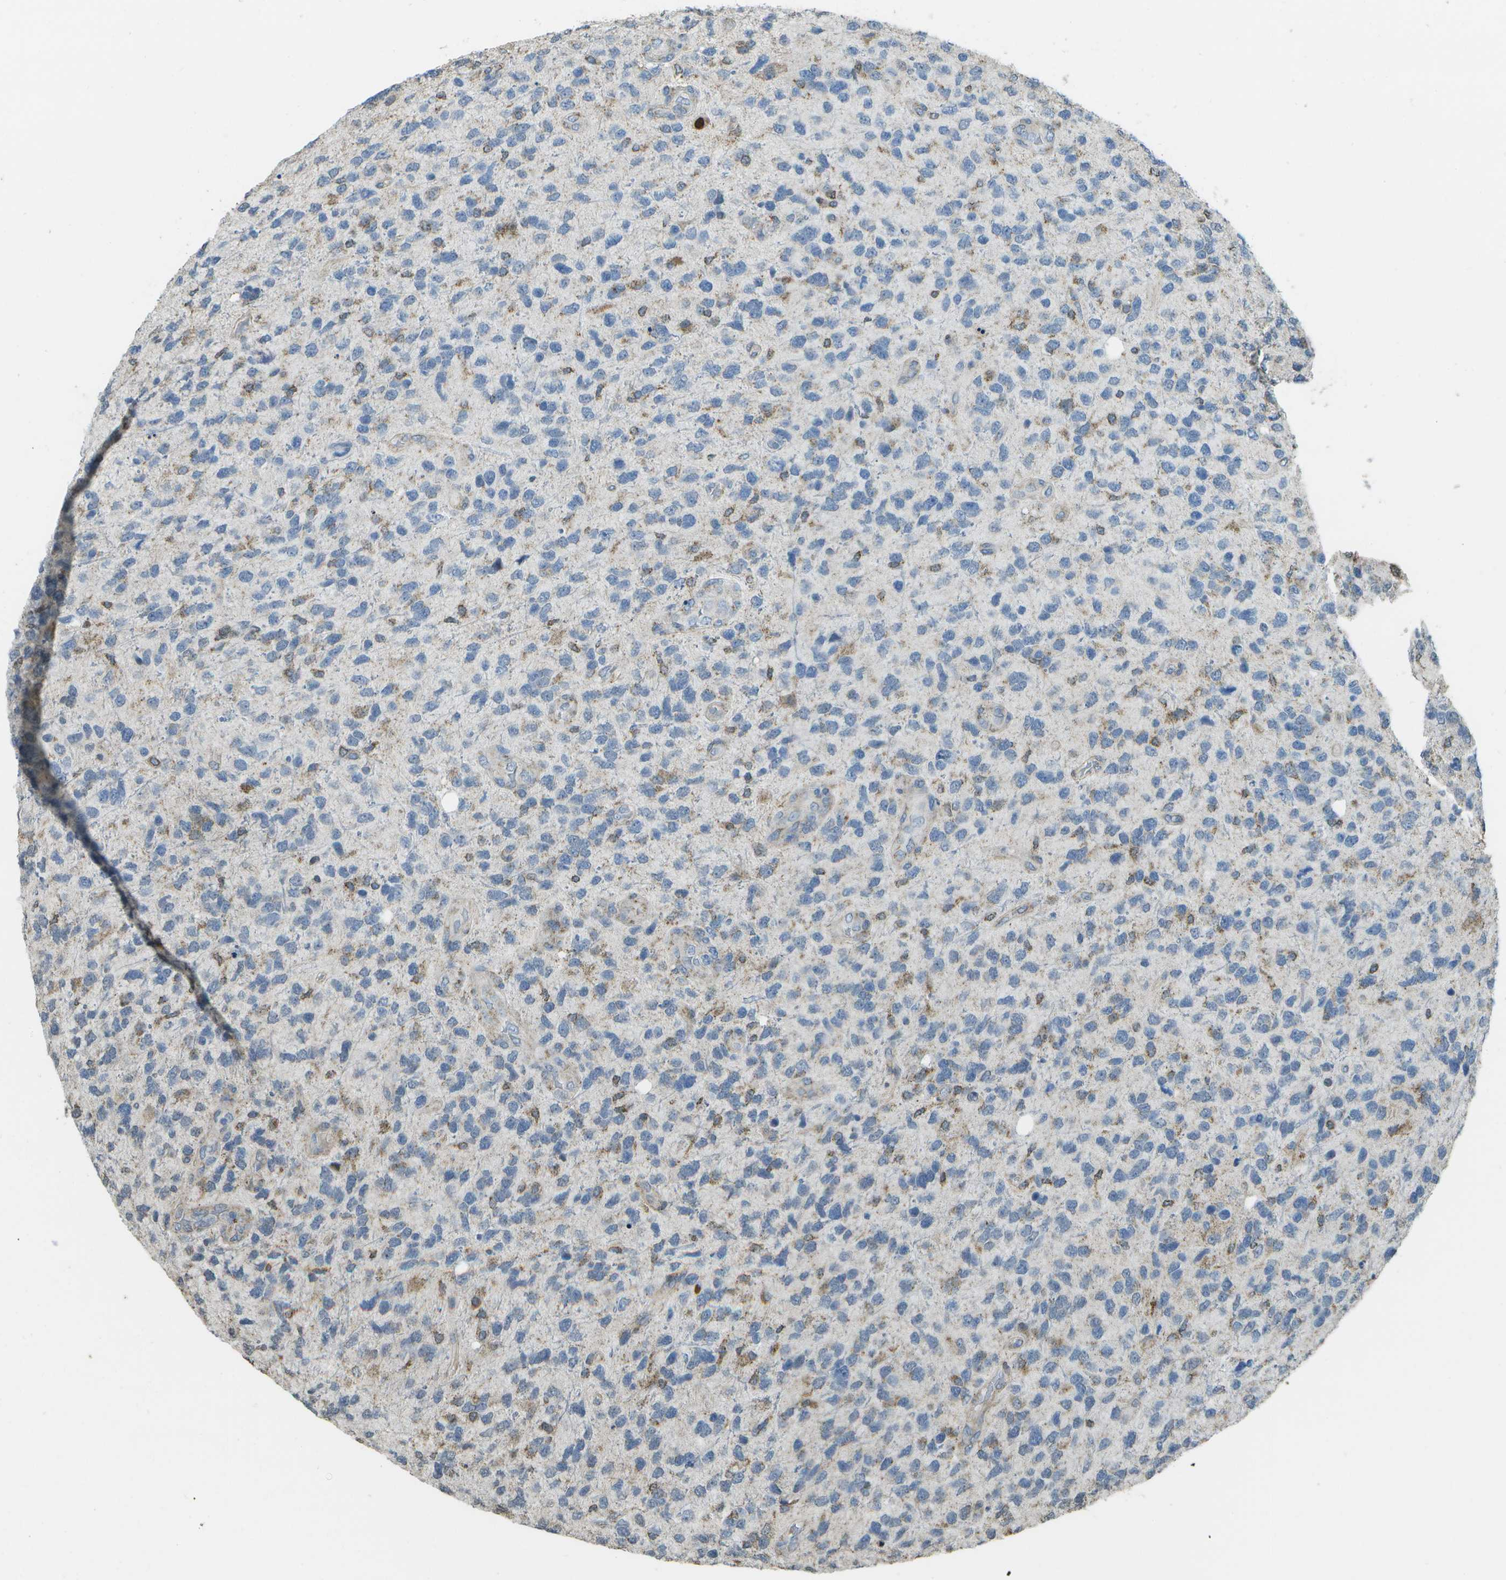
{"staining": {"intensity": "moderate", "quantity": "<25%", "location": "cytoplasmic/membranous"}, "tissue": "glioma", "cell_type": "Tumor cells", "image_type": "cancer", "snomed": [{"axis": "morphology", "description": "Glioma, malignant, High grade"}, {"axis": "topography", "description": "Brain"}], "caption": "Protein analysis of glioma tissue reveals moderate cytoplasmic/membranous positivity in about <25% of tumor cells. (Stains: DAB in brown, nuclei in blue, Microscopy: brightfield microscopy at high magnification).", "gene": "CACHD1", "patient": {"sex": "female", "age": 58}}